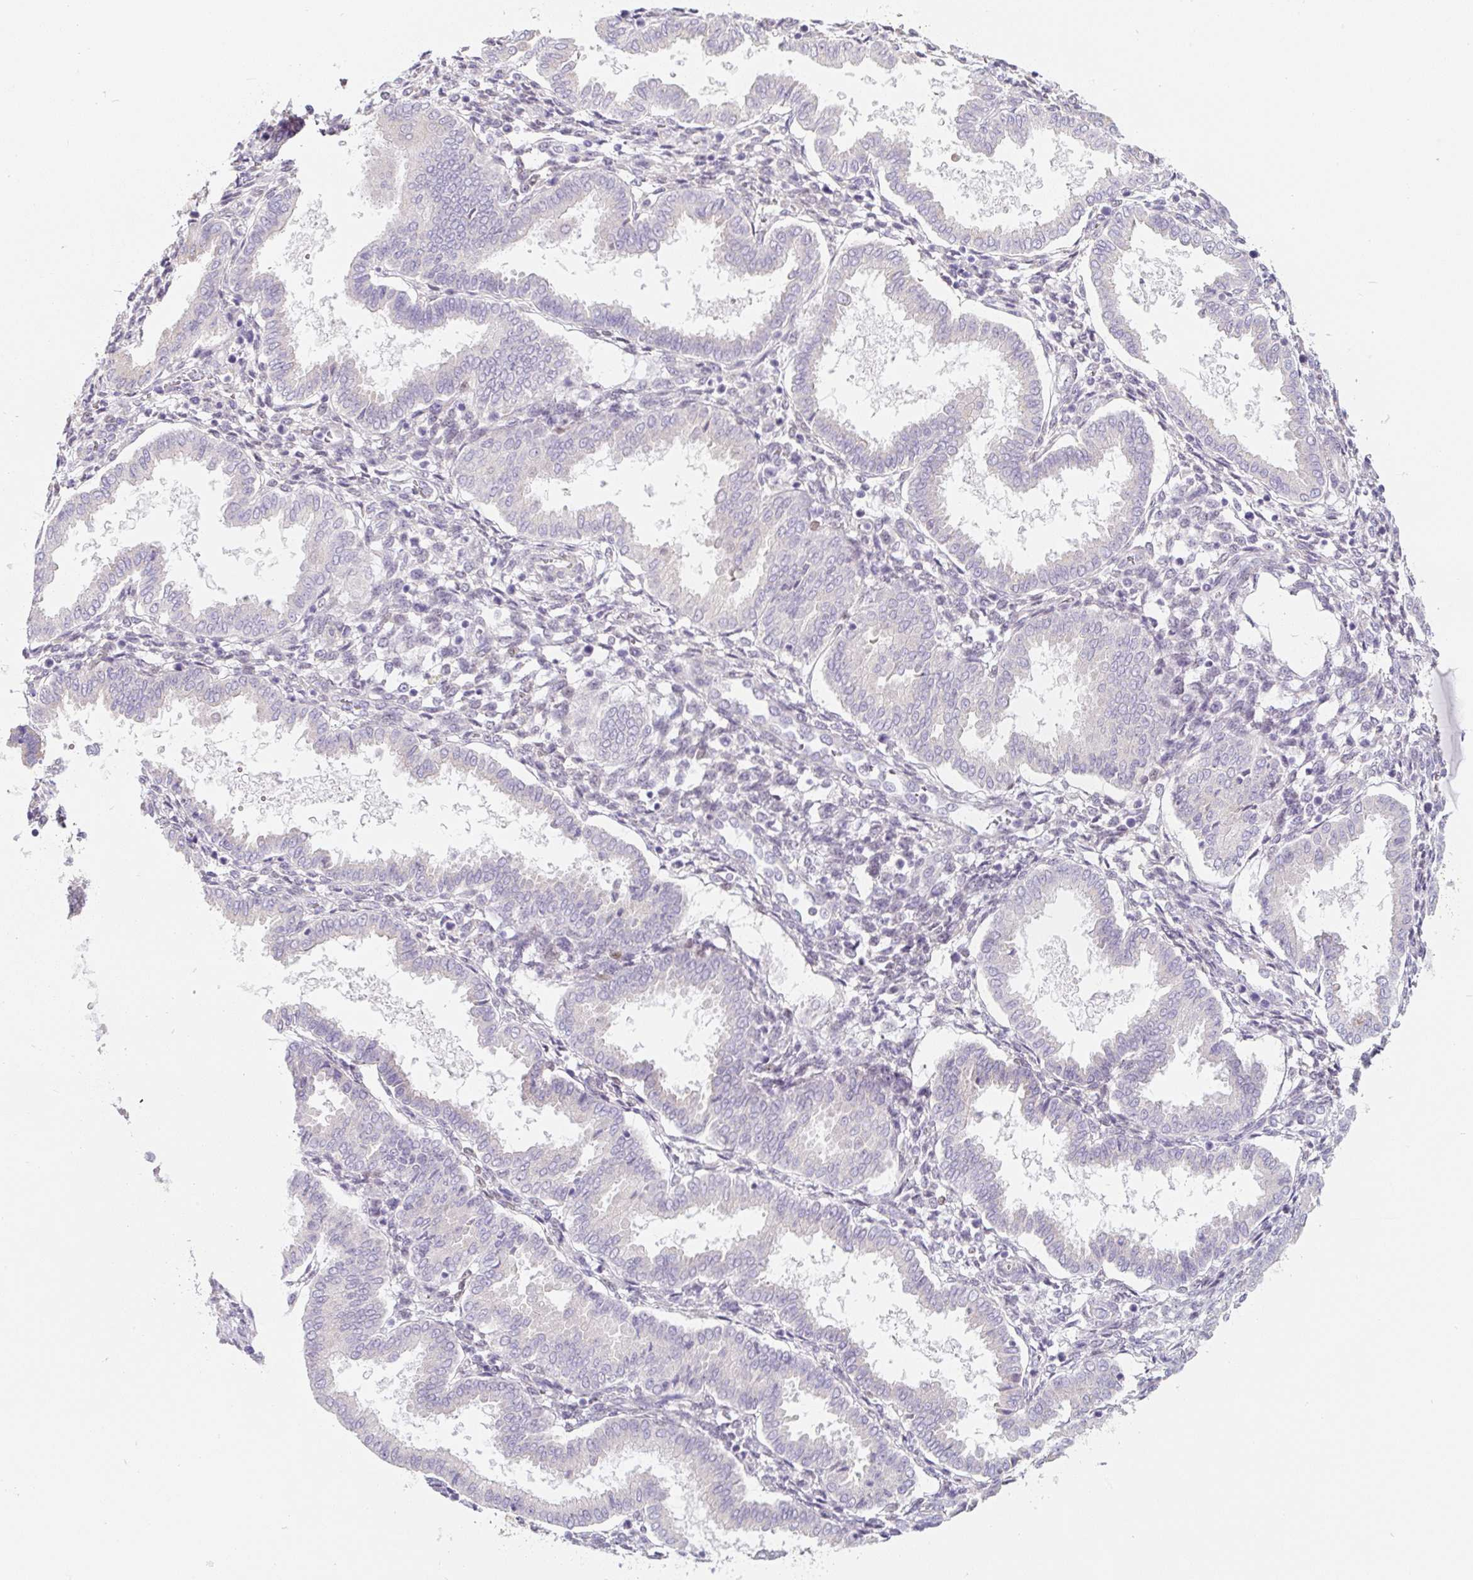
{"staining": {"intensity": "moderate", "quantity": "<25%", "location": "nuclear"}, "tissue": "endometrium", "cell_type": "Cells in endometrial stroma", "image_type": "normal", "snomed": [{"axis": "morphology", "description": "Normal tissue, NOS"}, {"axis": "topography", "description": "Endometrium"}], "caption": "Endometrium was stained to show a protein in brown. There is low levels of moderate nuclear staining in about <25% of cells in endometrial stroma. (brown staining indicates protein expression, while blue staining denotes nuclei).", "gene": "PWWP3B", "patient": {"sex": "female", "age": 24}}